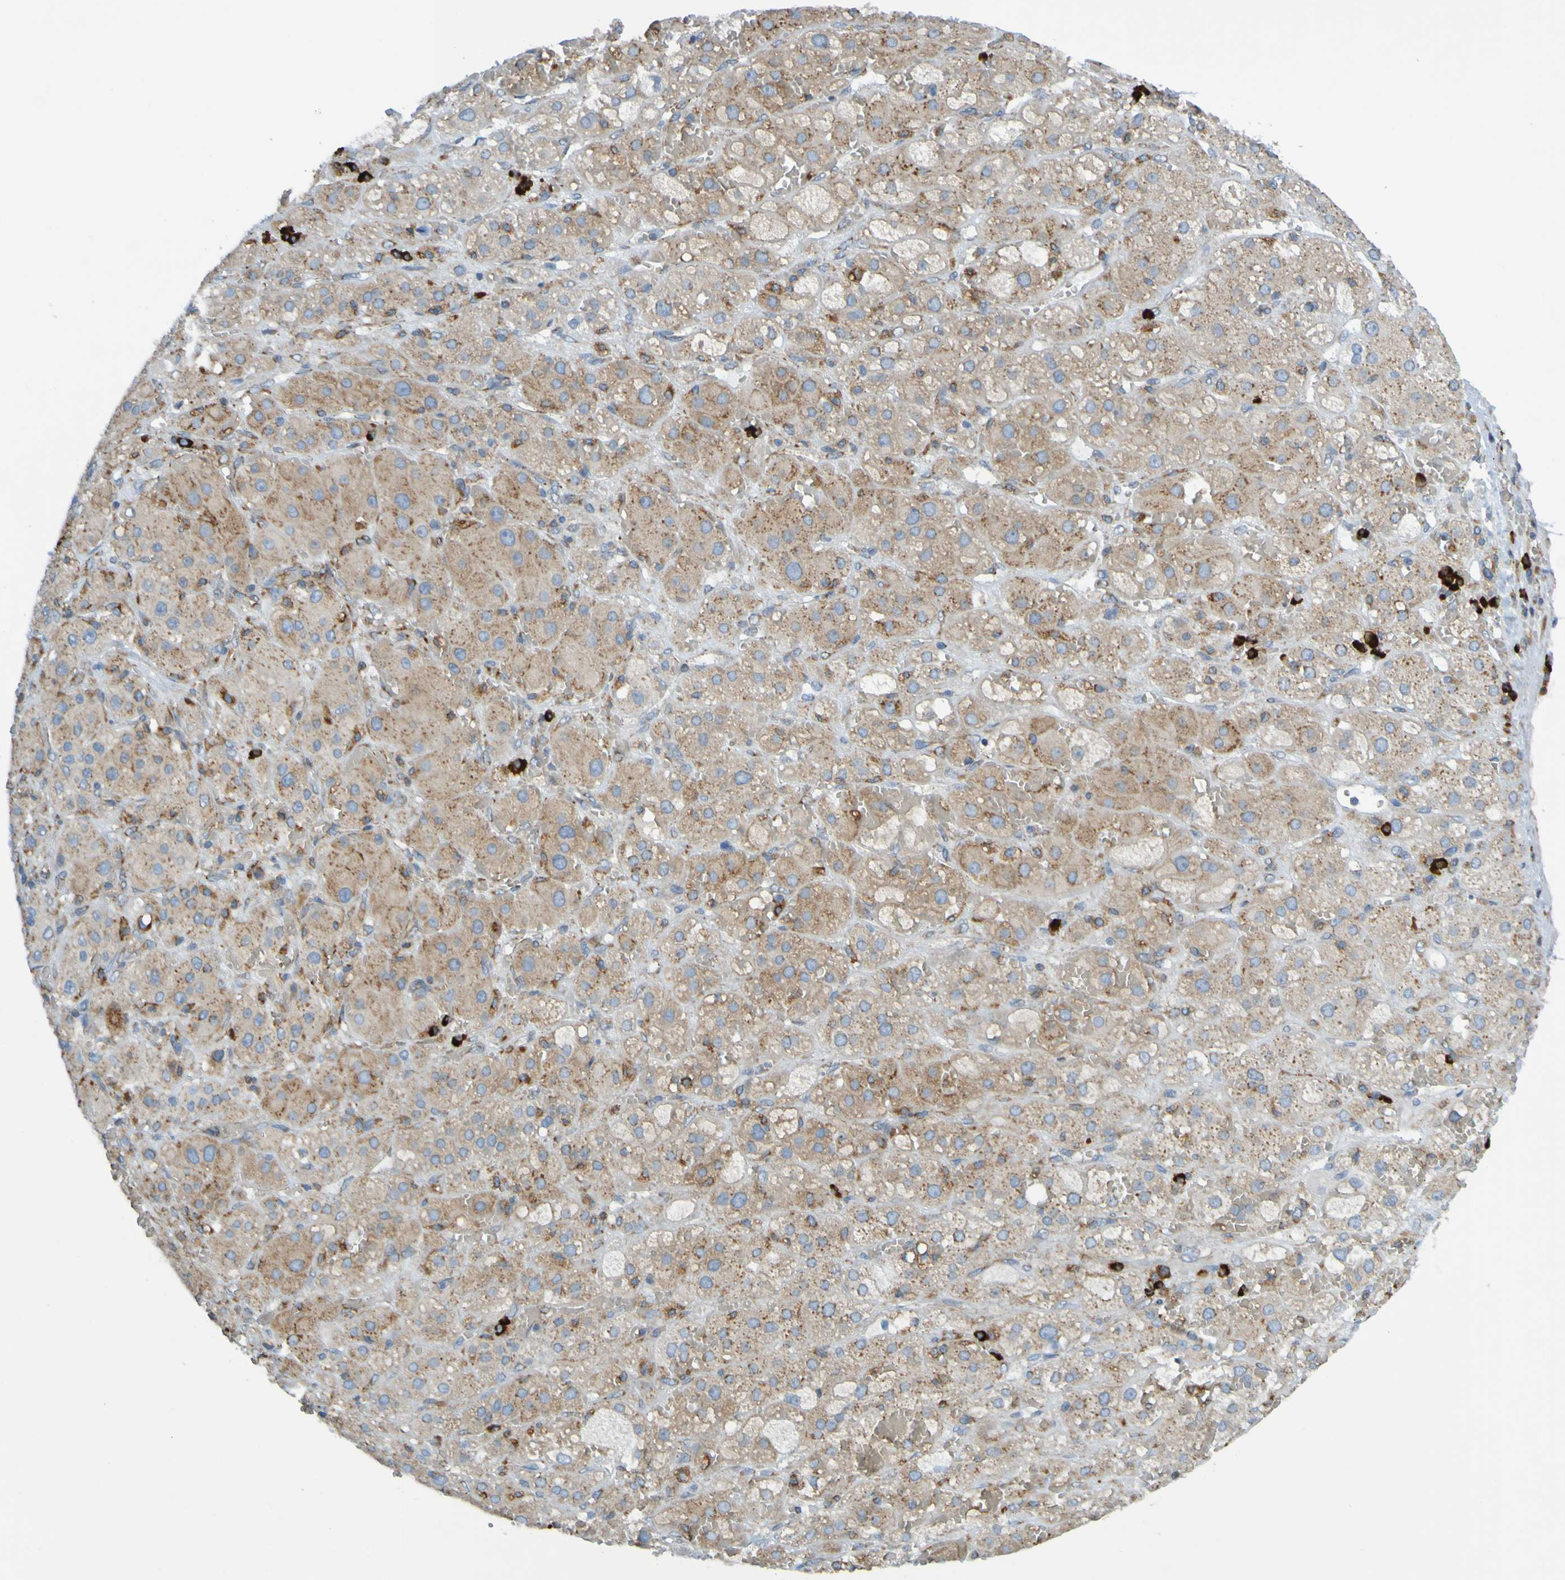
{"staining": {"intensity": "weak", "quantity": "25%-75%", "location": "cytoplasmic/membranous"}, "tissue": "adrenal gland", "cell_type": "Glandular cells", "image_type": "normal", "snomed": [{"axis": "morphology", "description": "Normal tissue, NOS"}, {"axis": "topography", "description": "Adrenal gland"}], "caption": "Unremarkable adrenal gland reveals weak cytoplasmic/membranous positivity in about 25%-75% of glandular cells (IHC, brightfield microscopy, high magnification)..", "gene": "SSR1", "patient": {"sex": "female", "age": 47}}